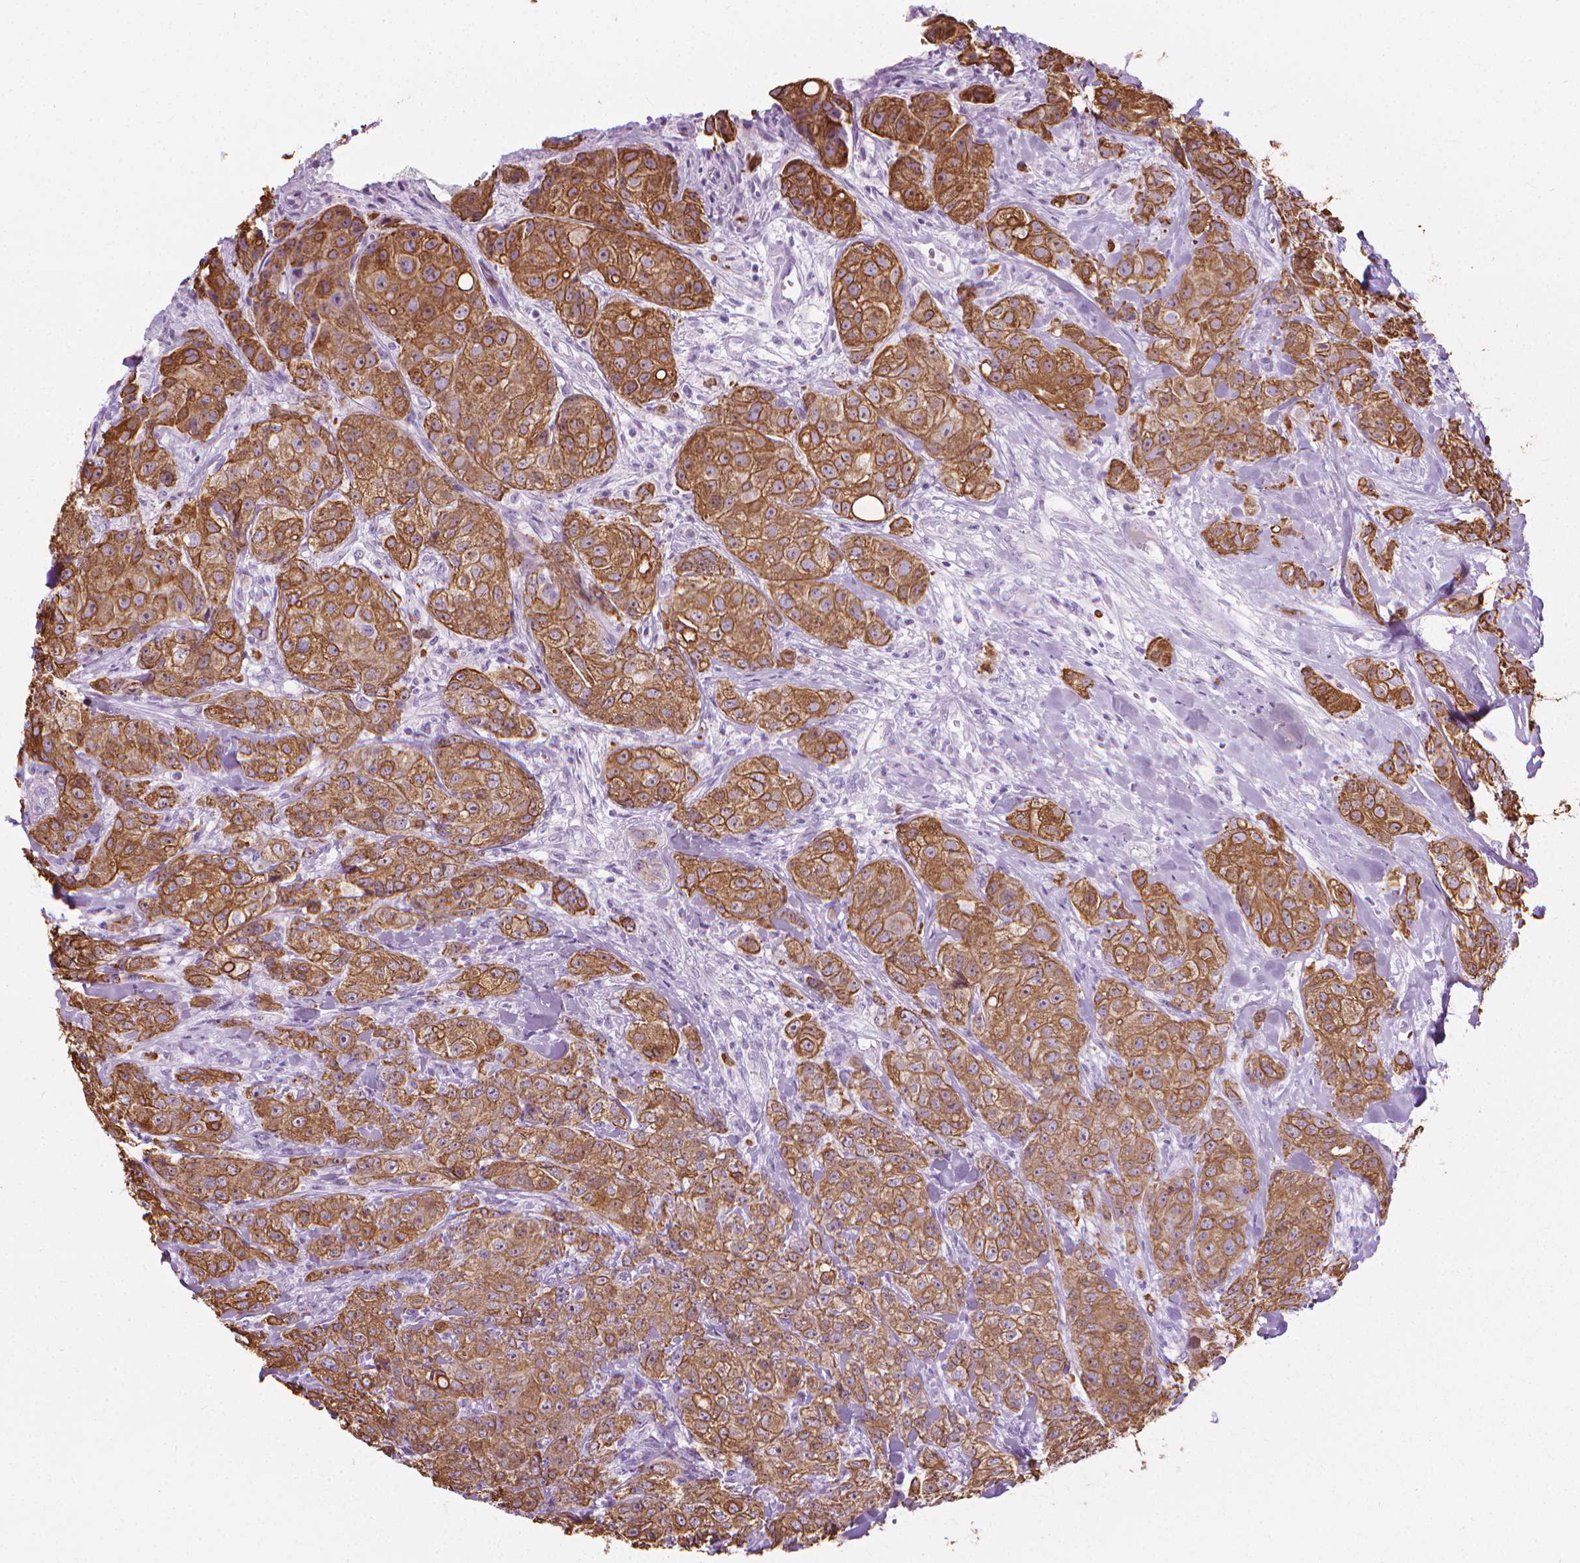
{"staining": {"intensity": "strong", "quantity": ">75%", "location": "cytoplasmic/membranous"}, "tissue": "breast cancer", "cell_type": "Tumor cells", "image_type": "cancer", "snomed": [{"axis": "morphology", "description": "Duct carcinoma"}, {"axis": "topography", "description": "Breast"}], "caption": "Immunohistochemistry (IHC) of breast cancer (invasive ductal carcinoma) shows high levels of strong cytoplasmic/membranous staining in approximately >75% of tumor cells.", "gene": "HTR2B", "patient": {"sex": "female", "age": 43}}